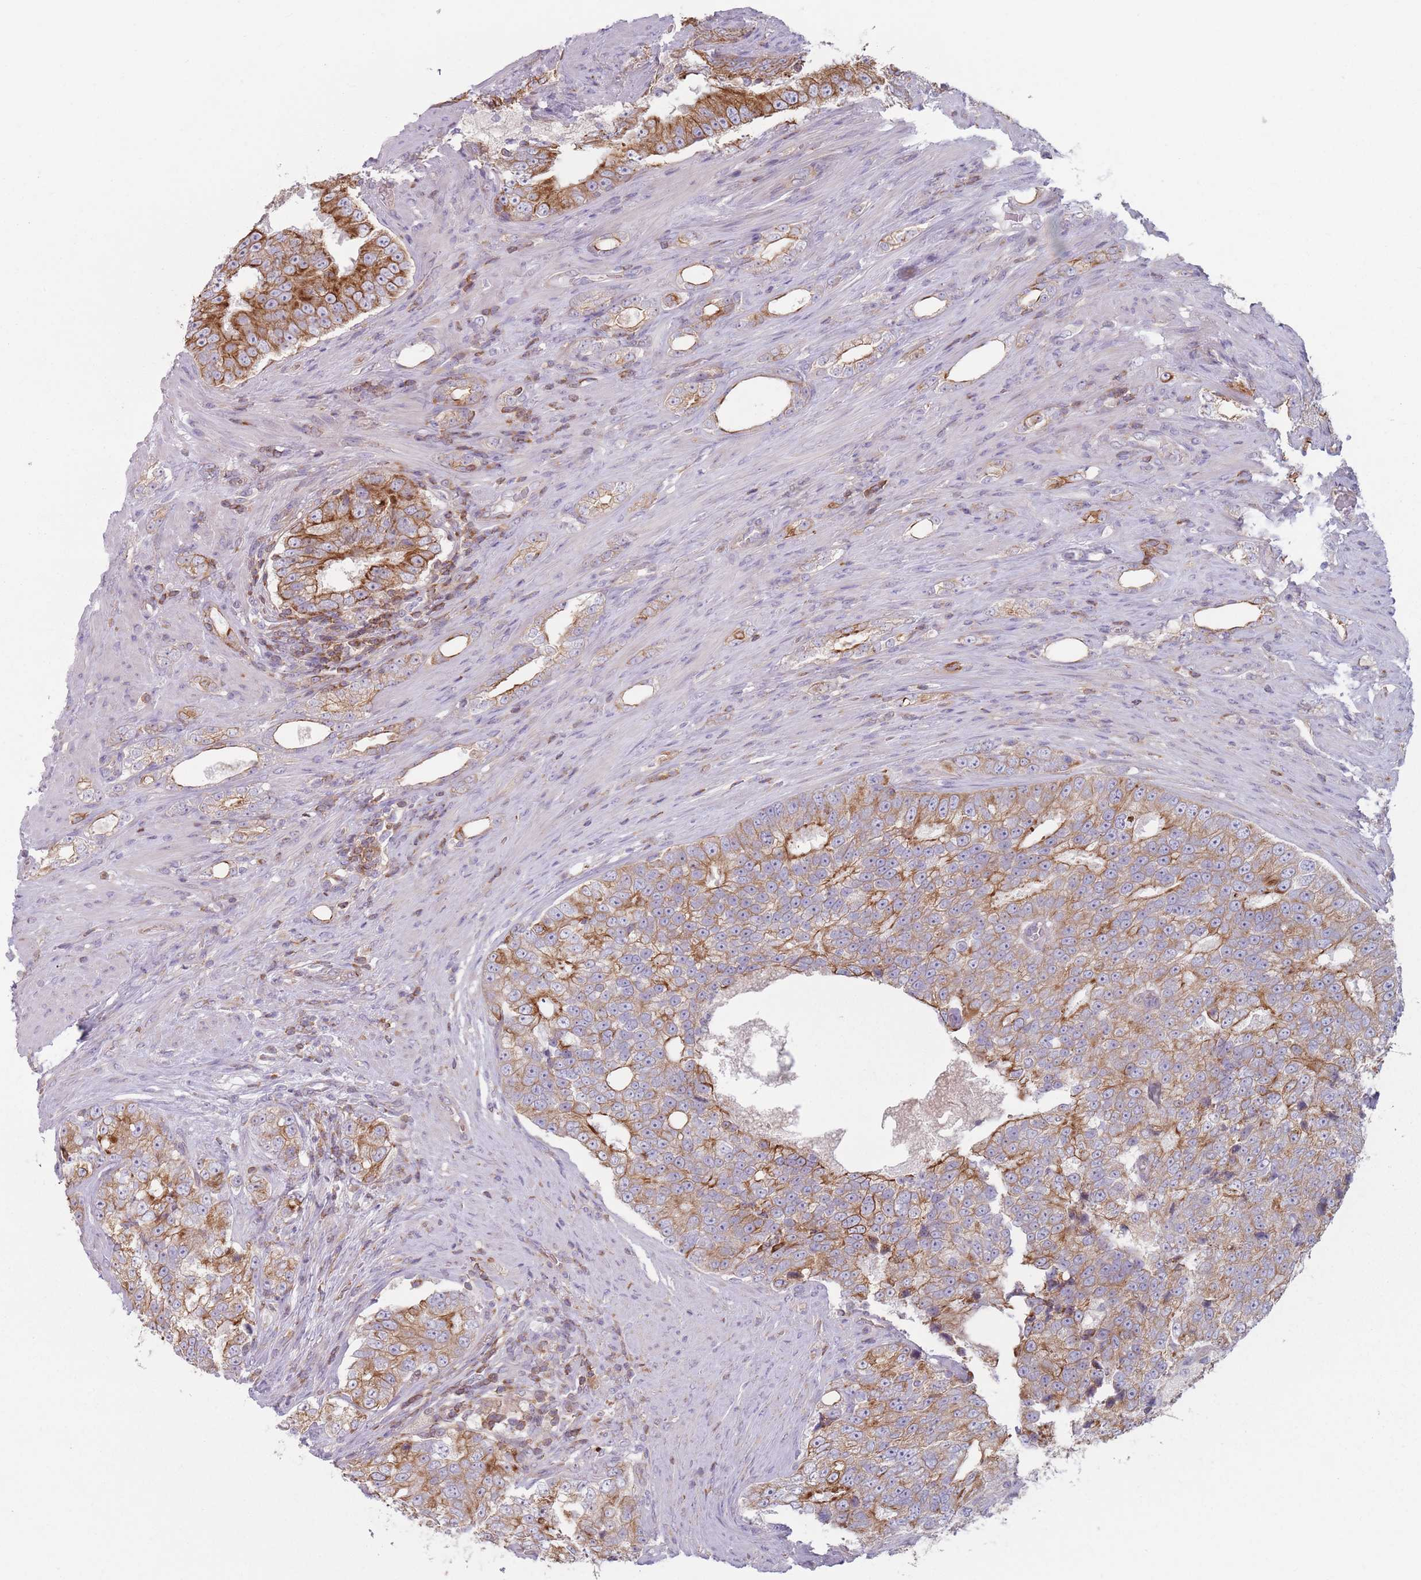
{"staining": {"intensity": "moderate", "quantity": "25%-75%", "location": "cytoplasmic/membranous"}, "tissue": "prostate cancer", "cell_type": "Tumor cells", "image_type": "cancer", "snomed": [{"axis": "morphology", "description": "Adenocarcinoma, High grade"}, {"axis": "topography", "description": "Prostate"}], "caption": "Moderate cytoplasmic/membranous protein positivity is seen in about 25%-75% of tumor cells in prostate cancer (high-grade adenocarcinoma).", "gene": "HSBP1L1", "patient": {"sex": "male", "age": 70}}